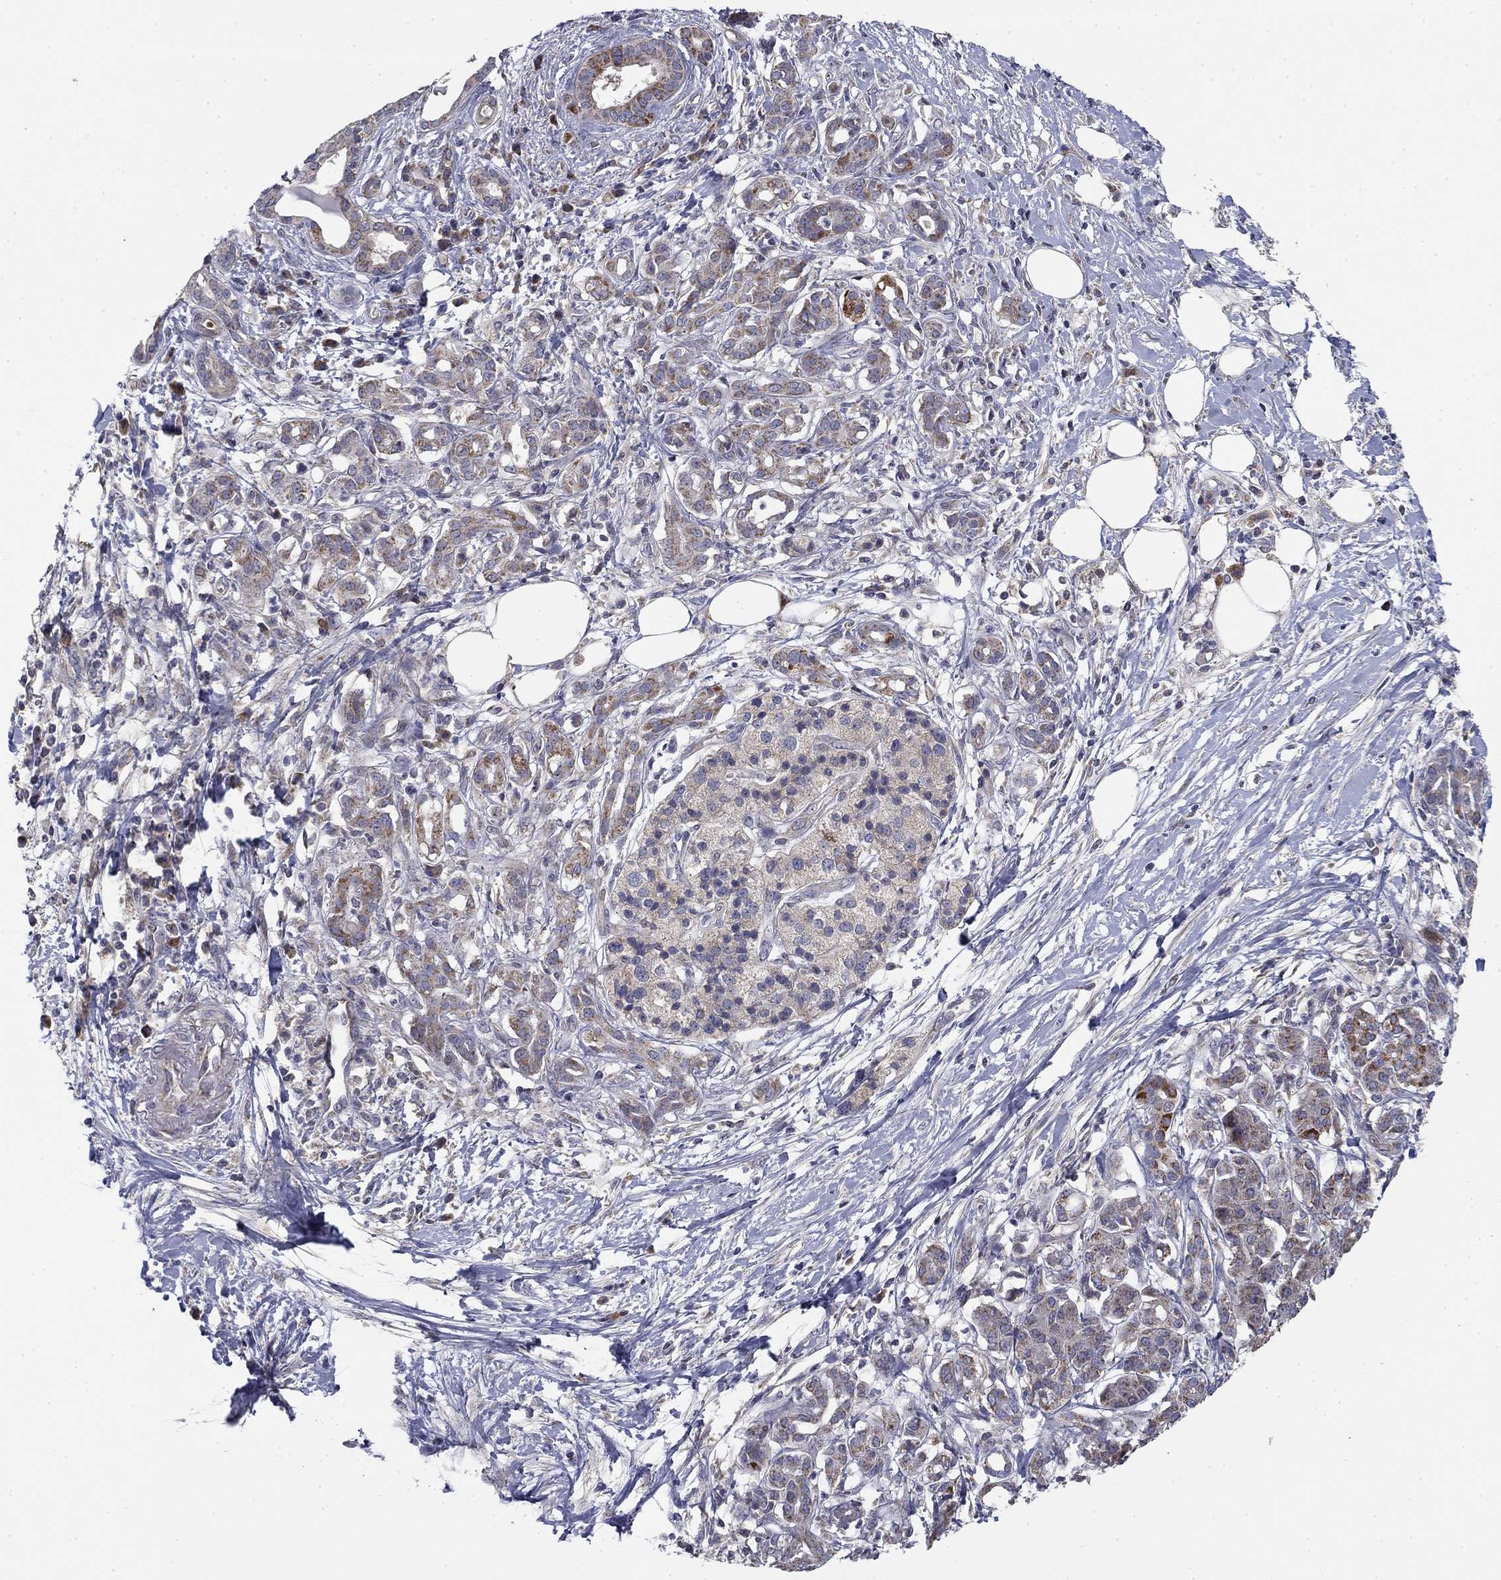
{"staining": {"intensity": "moderate", "quantity": "<25%", "location": "cytoplasmic/membranous"}, "tissue": "pancreatic cancer", "cell_type": "Tumor cells", "image_type": "cancer", "snomed": [{"axis": "morphology", "description": "Adenocarcinoma, NOS"}, {"axis": "topography", "description": "Pancreas"}], "caption": "A low amount of moderate cytoplasmic/membranous positivity is appreciated in approximately <25% of tumor cells in pancreatic adenocarcinoma tissue.", "gene": "MMAA", "patient": {"sex": "male", "age": 72}}